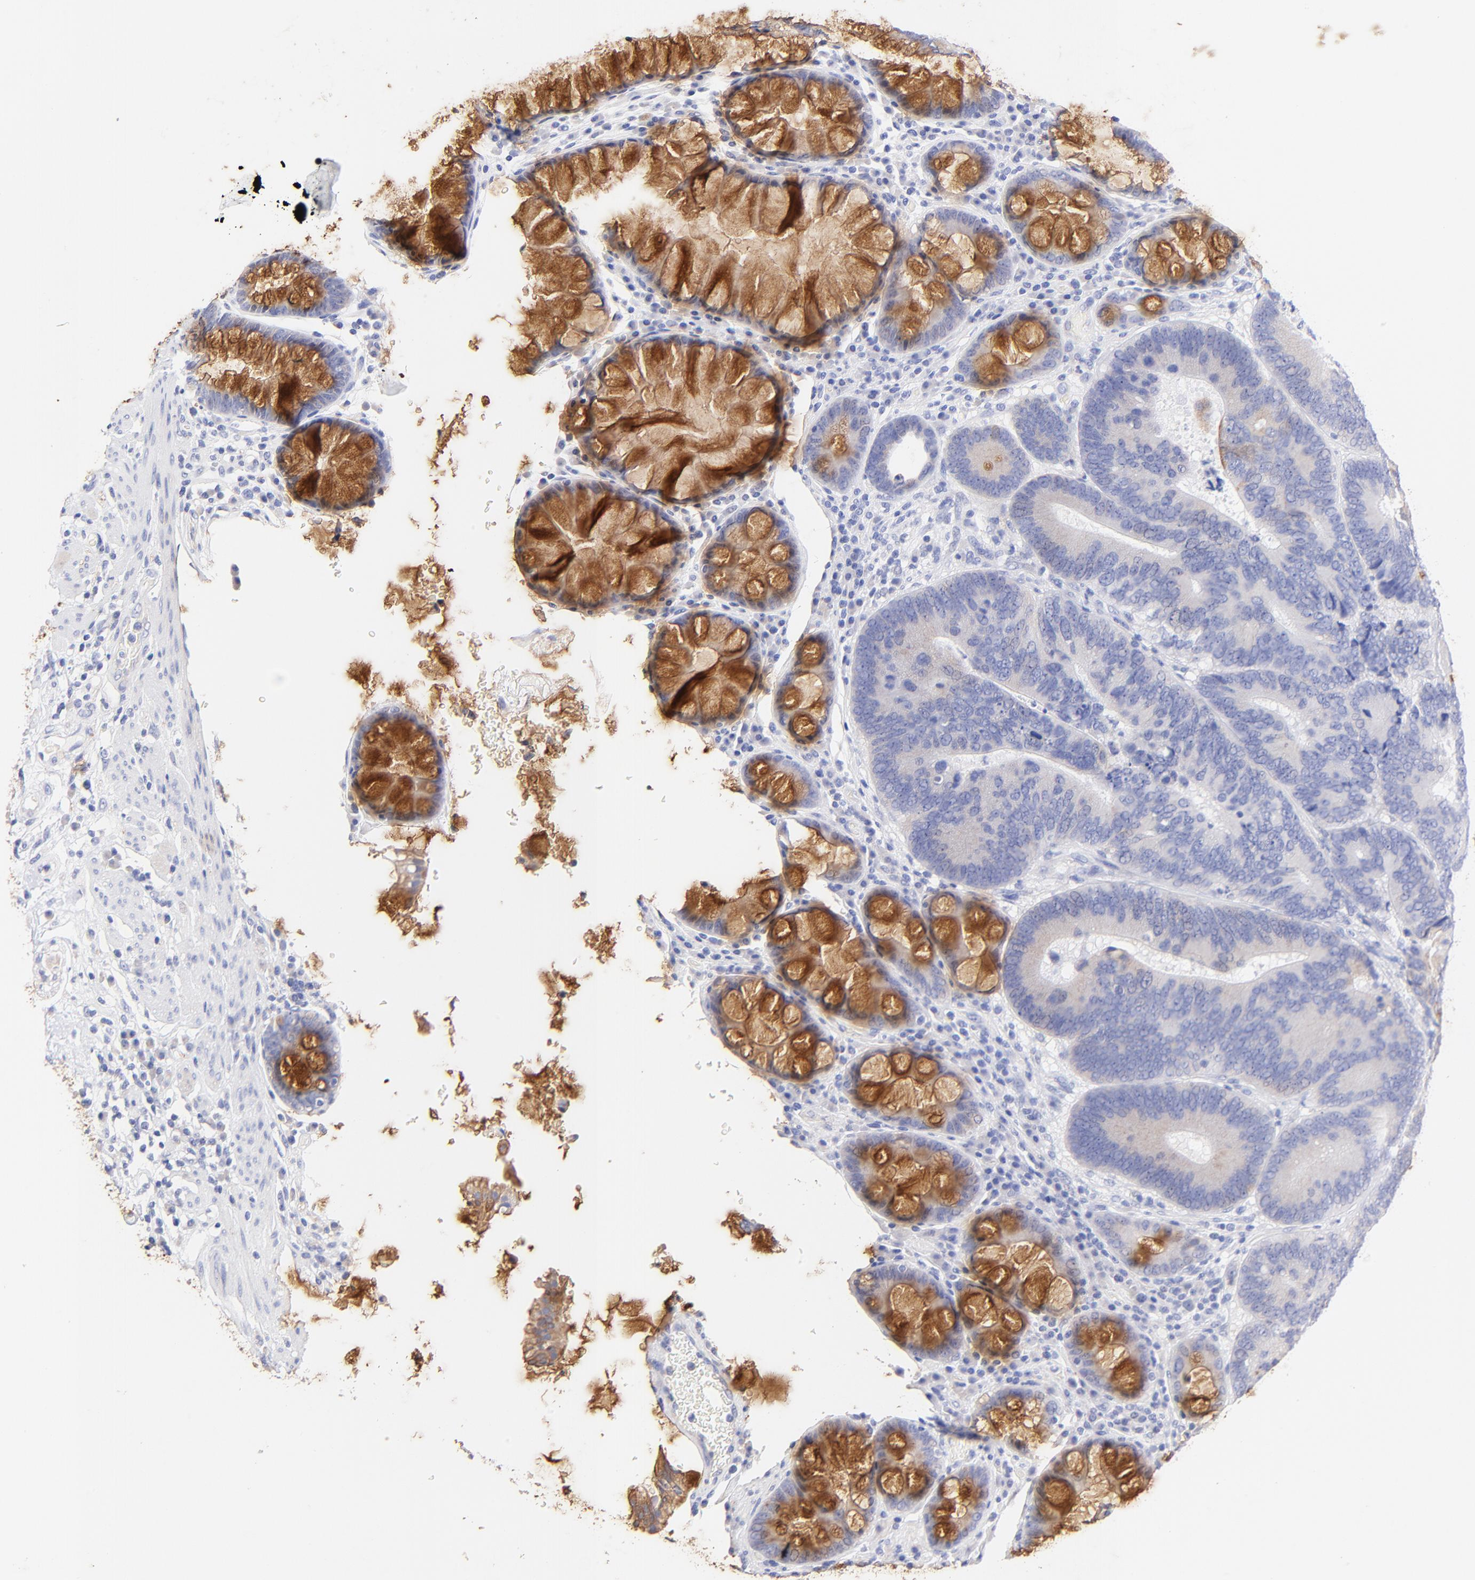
{"staining": {"intensity": "negative", "quantity": "none", "location": "none"}, "tissue": "colorectal cancer", "cell_type": "Tumor cells", "image_type": "cancer", "snomed": [{"axis": "morphology", "description": "Normal tissue, NOS"}, {"axis": "morphology", "description": "Adenocarcinoma, NOS"}, {"axis": "topography", "description": "Colon"}], "caption": "DAB immunohistochemical staining of colorectal cancer (adenocarcinoma) demonstrates no significant expression in tumor cells.", "gene": "RAB3A", "patient": {"sex": "female", "age": 78}}